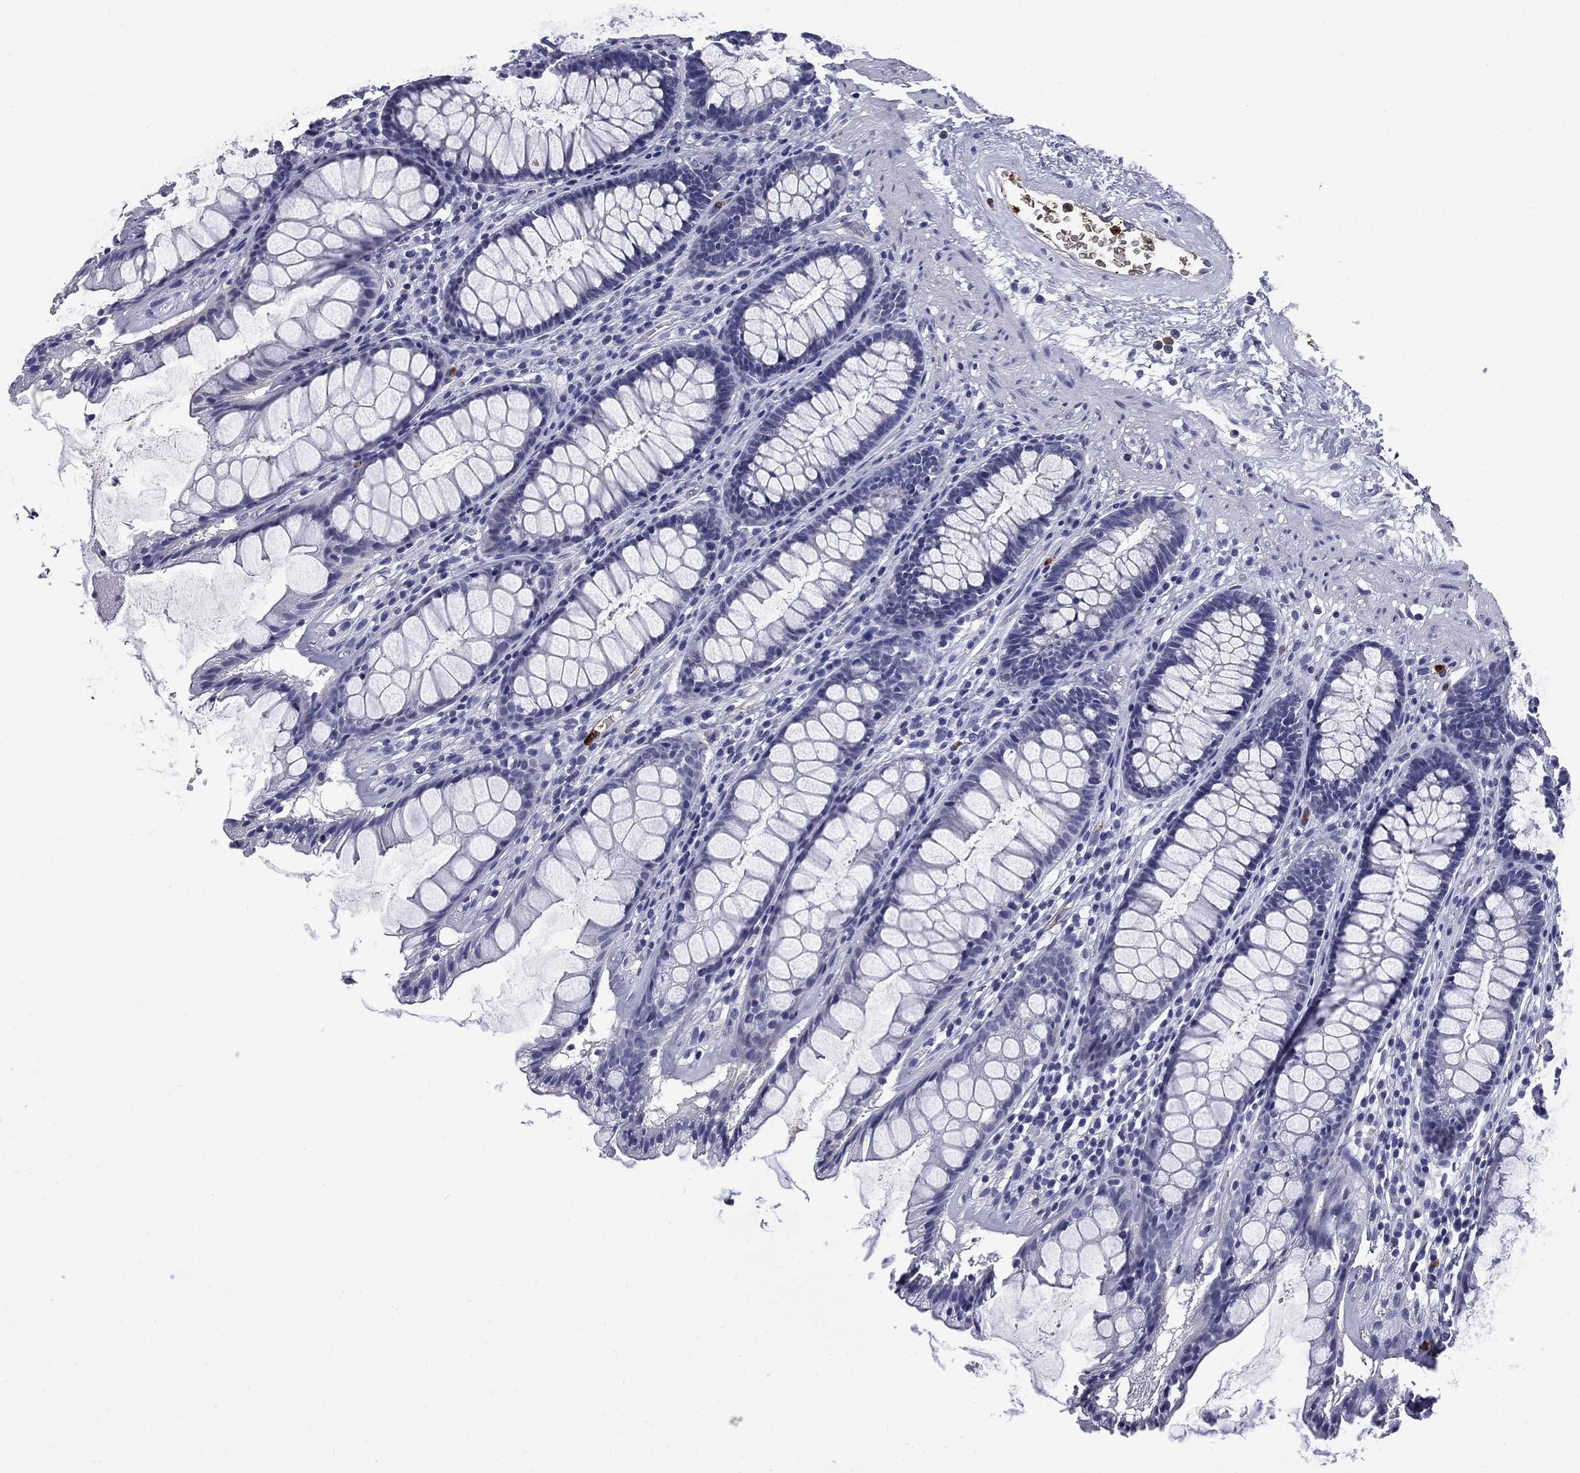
{"staining": {"intensity": "negative", "quantity": "none", "location": "none"}, "tissue": "rectum", "cell_type": "Glandular cells", "image_type": "normal", "snomed": [{"axis": "morphology", "description": "Normal tissue, NOS"}, {"axis": "topography", "description": "Rectum"}], "caption": "Immunohistochemistry (IHC) micrograph of normal rectum stained for a protein (brown), which exhibits no expression in glandular cells.", "gene": "TRIM29", "patient": {"sex": "male", "age": 72}}